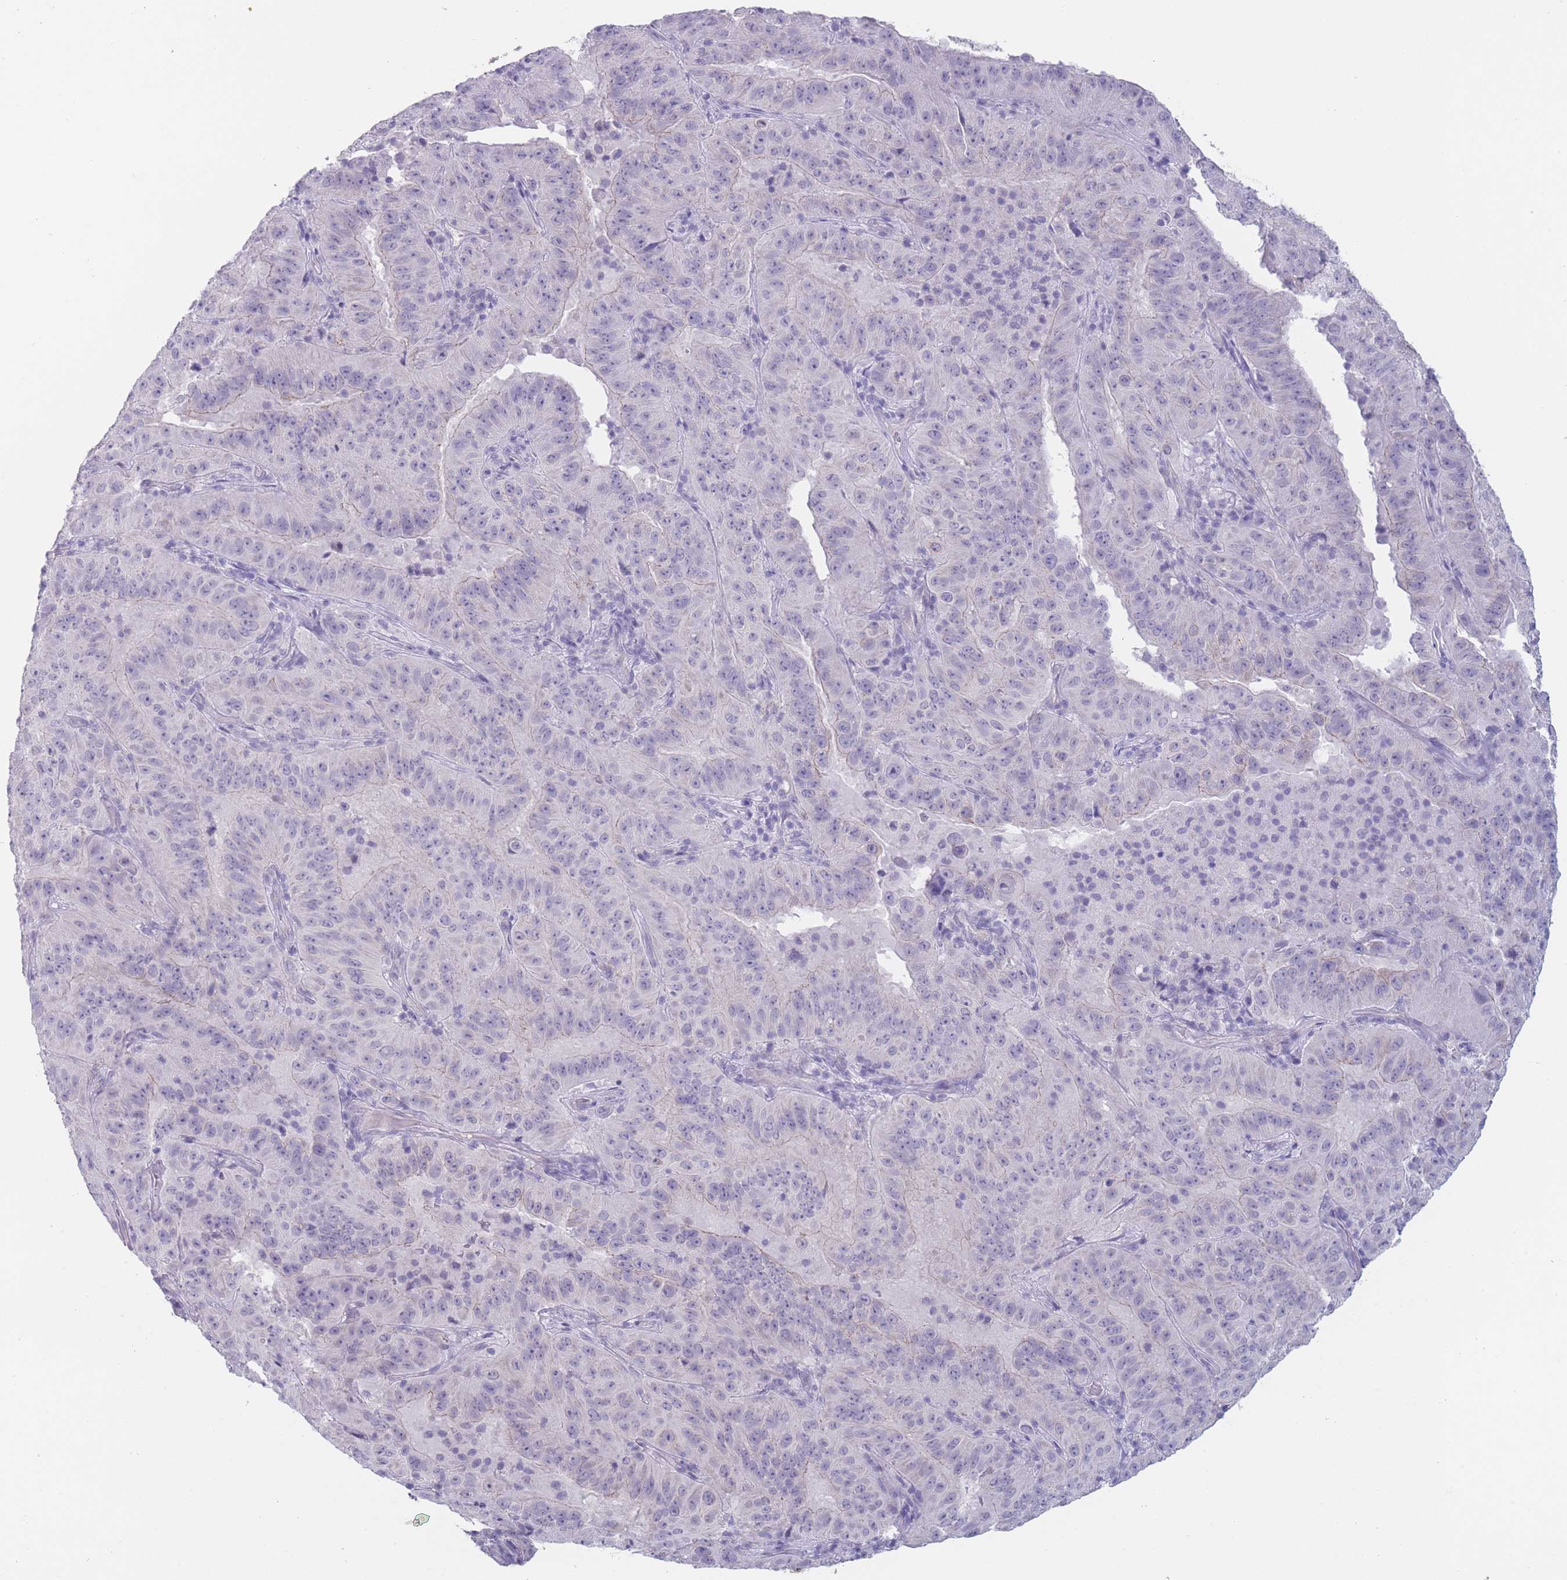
{"staining": {"intensity": "negative", "quantity": "none", "location": "none"}, "tissue": "pancreatic cancer", "cell_type": "Tumor cells", "image_type": "cancer", "snomed": [{"axis": "morphology", "description": "Adenocarcinoma, NOS"}, {"axis": "topography", "description": "Pancreas"}], "caption": "A histopathology image of adenocarcinoma (pancreatic) stained for a protein exhibits no brown staining in tumor cells.", "gene": "DCANP1", "patient": {"sex": "male", "age": 63}}